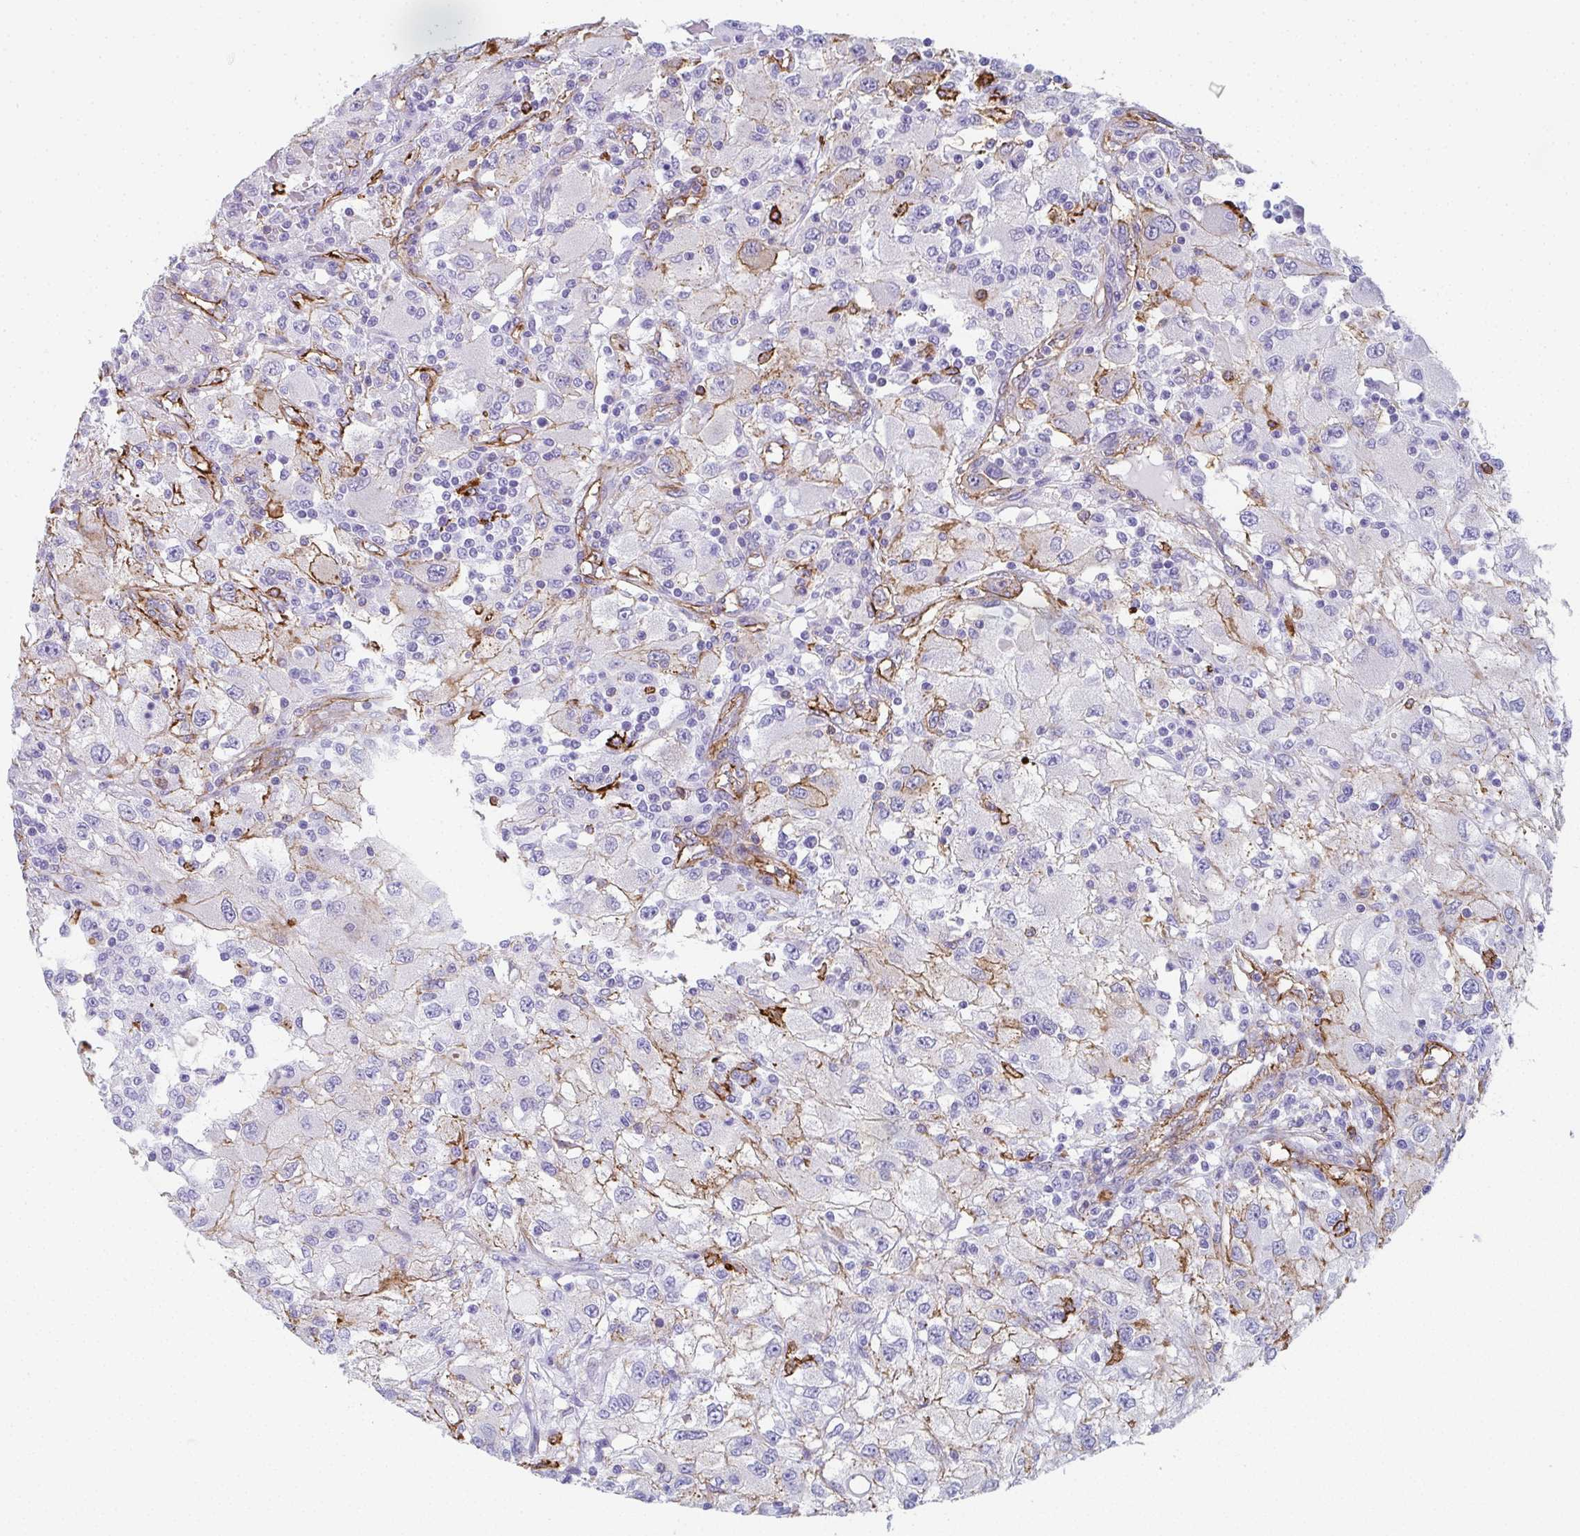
{"staining": {"intensity": "weak", "quantity": "25%-75%", "location": "cytoplasmic/membranous"}, "tissue": "renal cancer", "cell_type": "Tumor cells", "image_type": "cancer", "snomed": [{"axis": "morphology", "description": "Adenocarcinoma, NOS"}, {"axis": "topography", "description": "Kidney"}], "caption": "Immunohistochemistry (IHC) histopathology image of renal adenocarcinoma stained for a protein (brown), which displays low levels of weak cytoplasmic/membranous staining in about 25%-75% of tumor cells.", "gene": "DBN1", "patient": {"sex": "female", "age": 67}}